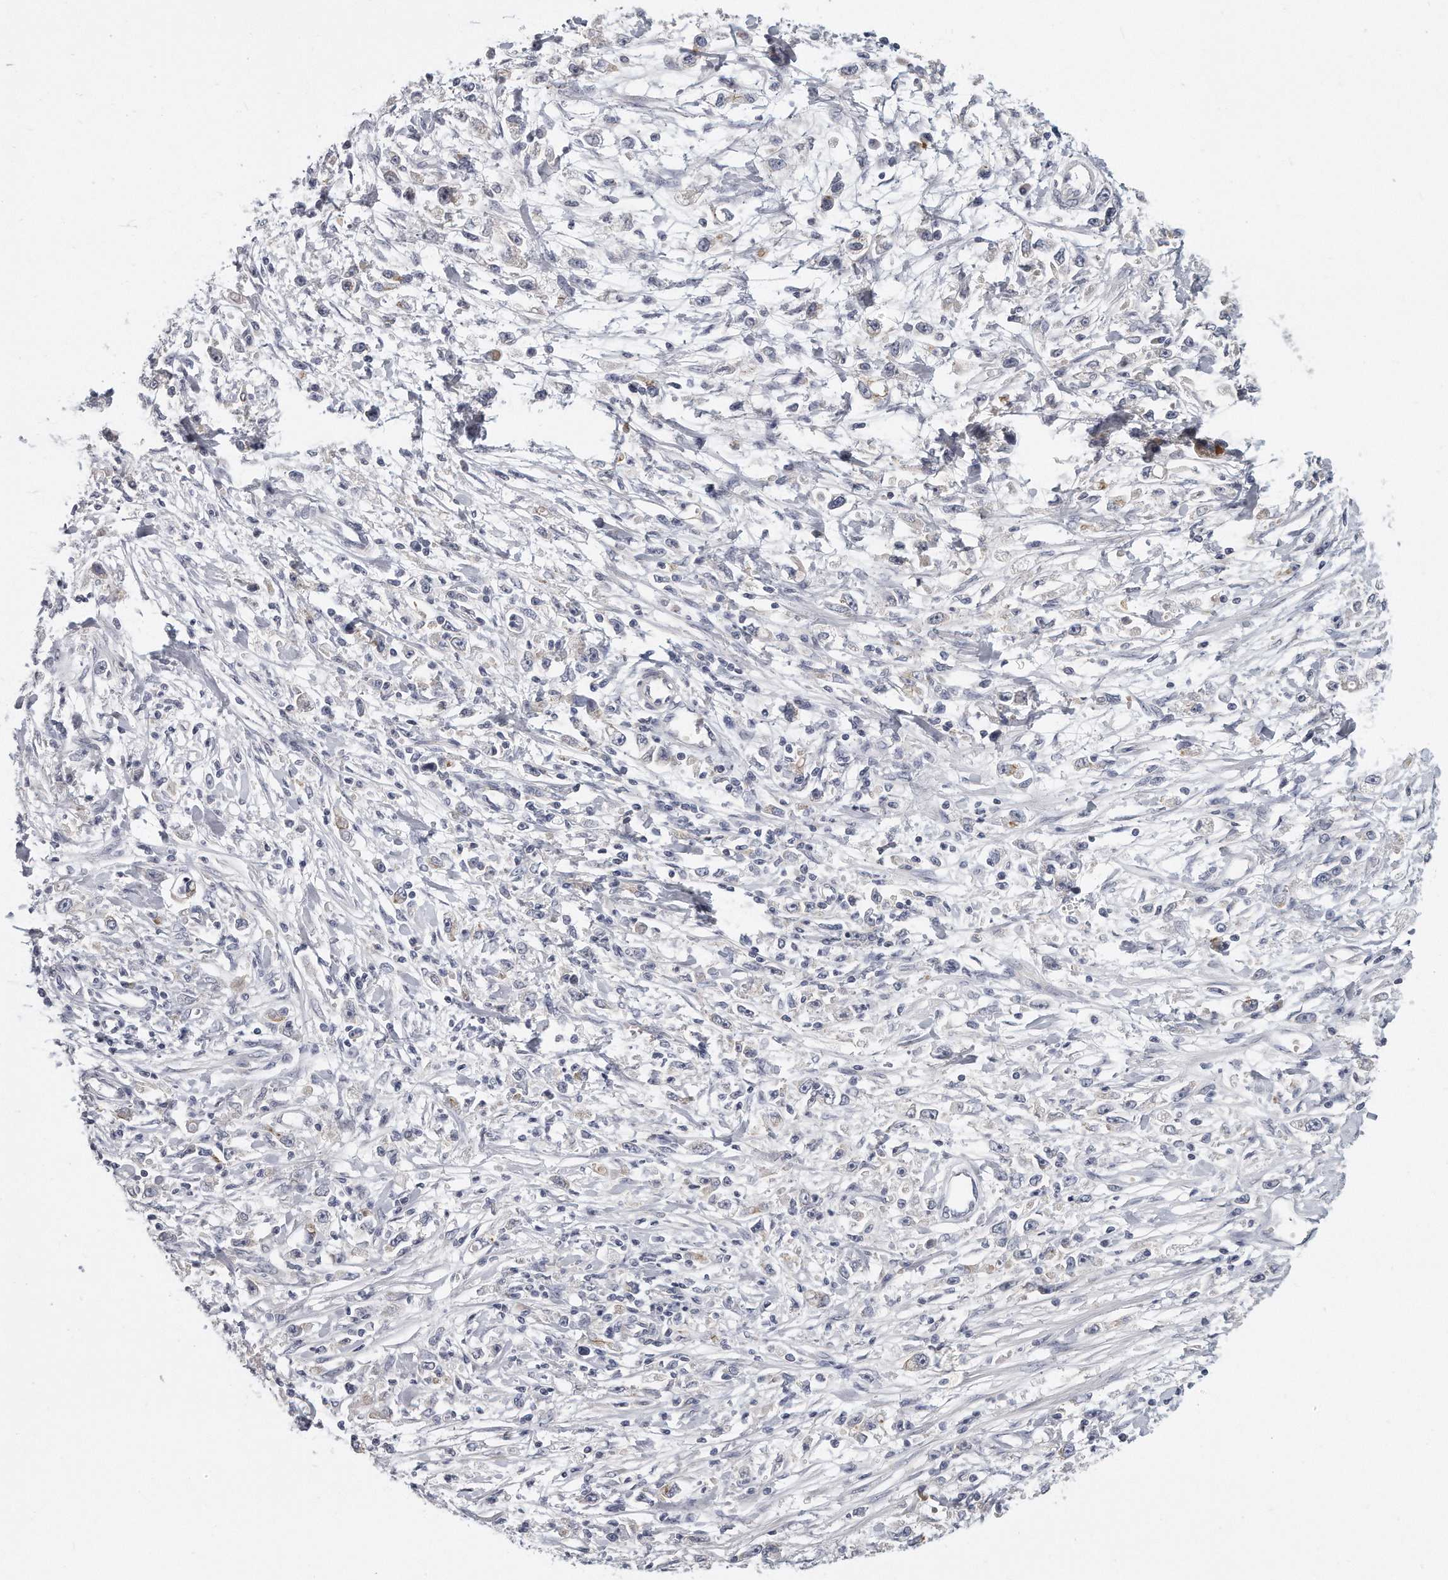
{"staining": {"intensity": "negative", "quantity": "none", "location": "none"}, "tissue": "stomach cancer", "cell_type": "Tumor cells", "image_type": "cancer", "snomed": [{"axis": "morphology", "description": "Adenocarcinoma, NOS"}, {"axis": "topography", "description": "Stomach"}], "caption": "This micrograph is of stomach adenocarcinoma stained with immunohistochemistry (IHC) to label a protein in brown with the nuclei are counter-stained blue. There is no expression in tumor cells.", "gene": "PLEKHA6", "patient": {"sex": "female", "age": 59}}